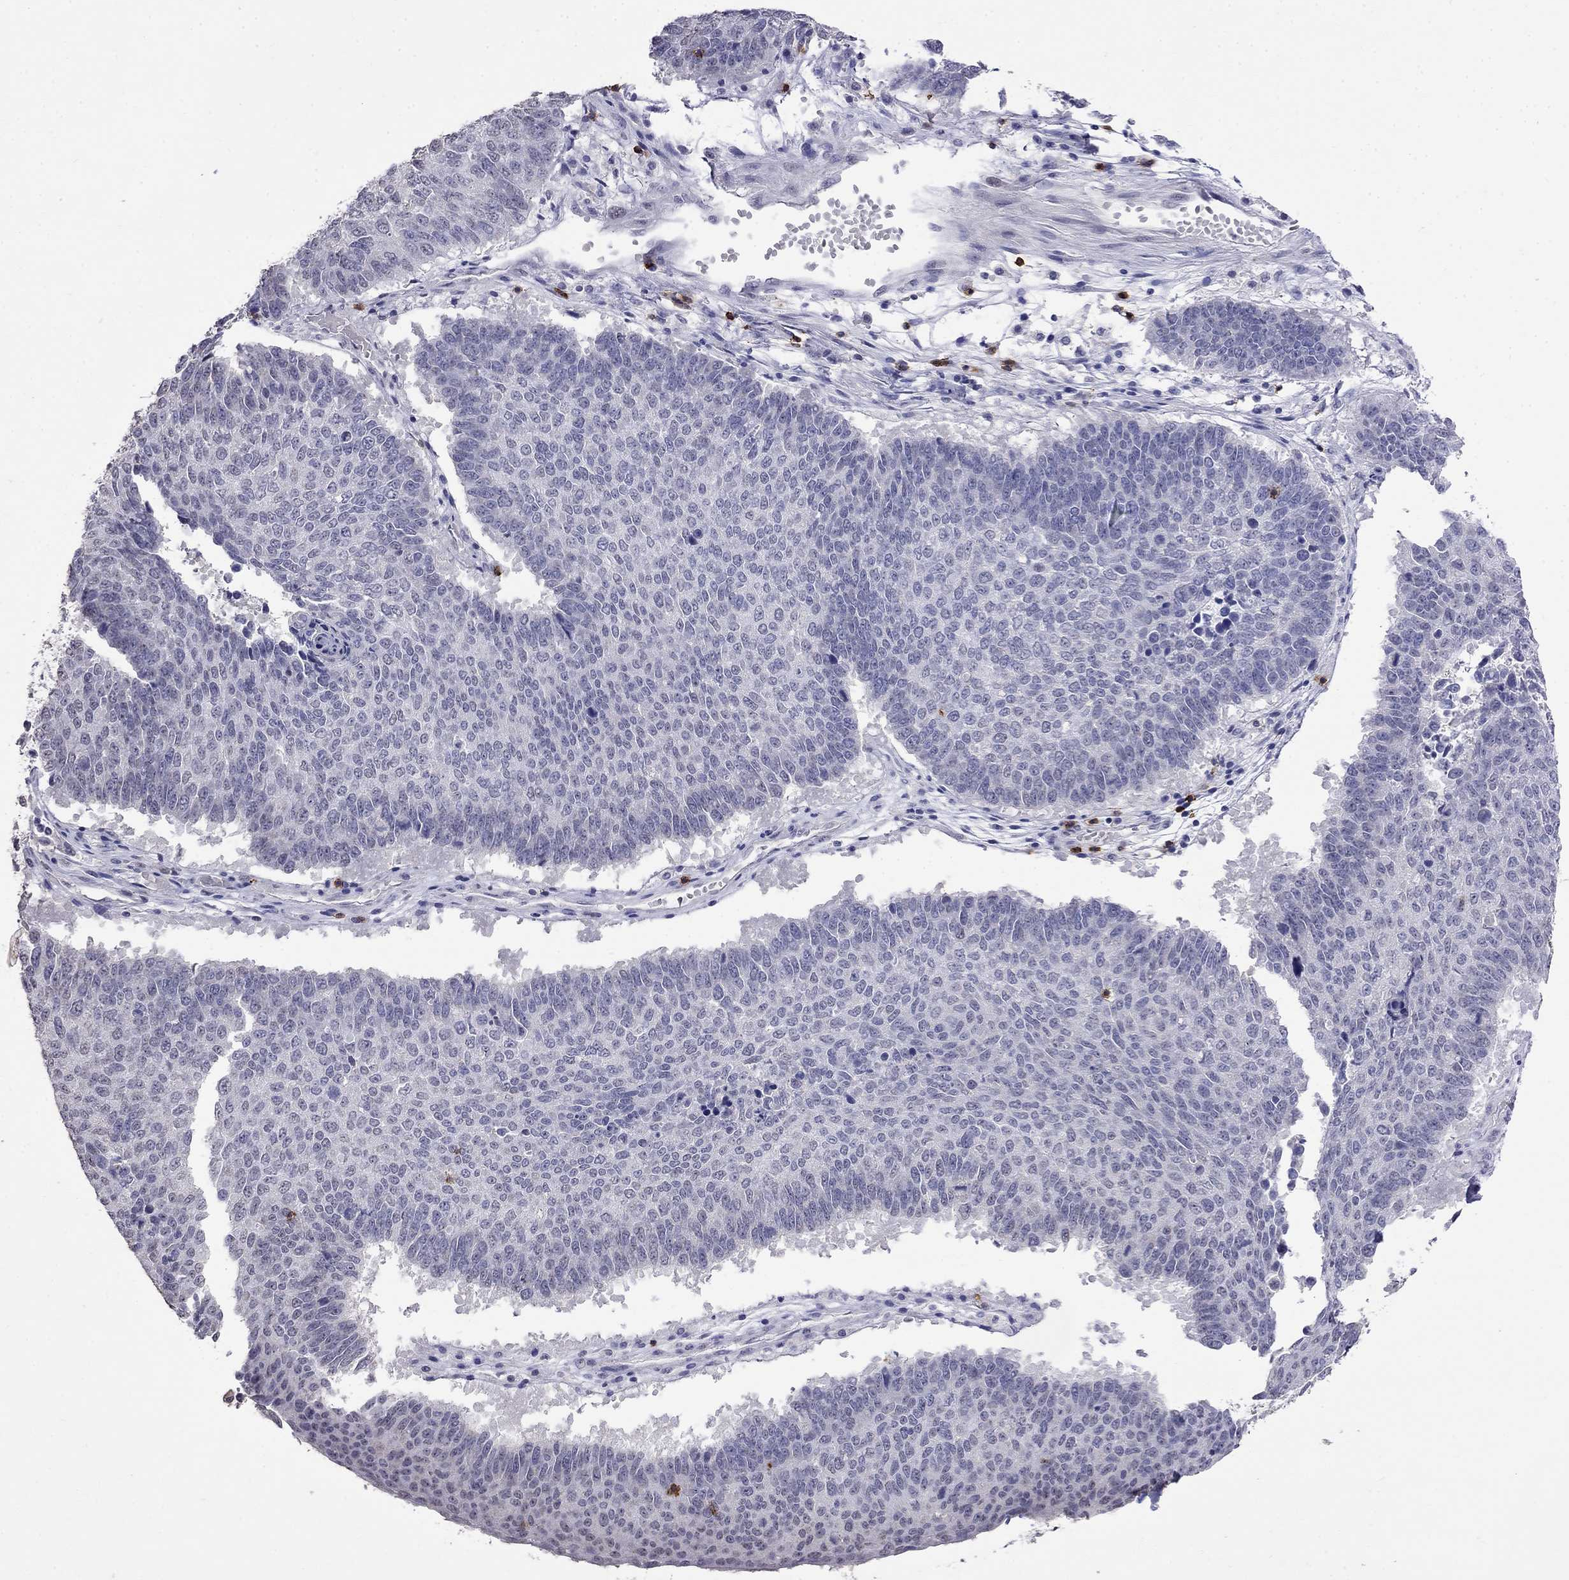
{"staining": {"intensity": "negative", "quantity": "none", "location": "none"}, "tissue": "lung cancer", "cell_type": "Tumor cells", "image_type": "cancer", "snomed": [{"axis": "morphology", "description": "Squamous cell carcinoma, NOS"}, {"axis": "topography", "description": "Lung"}], "caption": "An immunohistochemistry (IHC) micrograph of squamous cell carcinoma (lung) is shown. There is no staining in tumor cells of squamous cell carcinoma (lung).", "gene": "CD8B", "patient": {"sex": "male", "age": 73}}